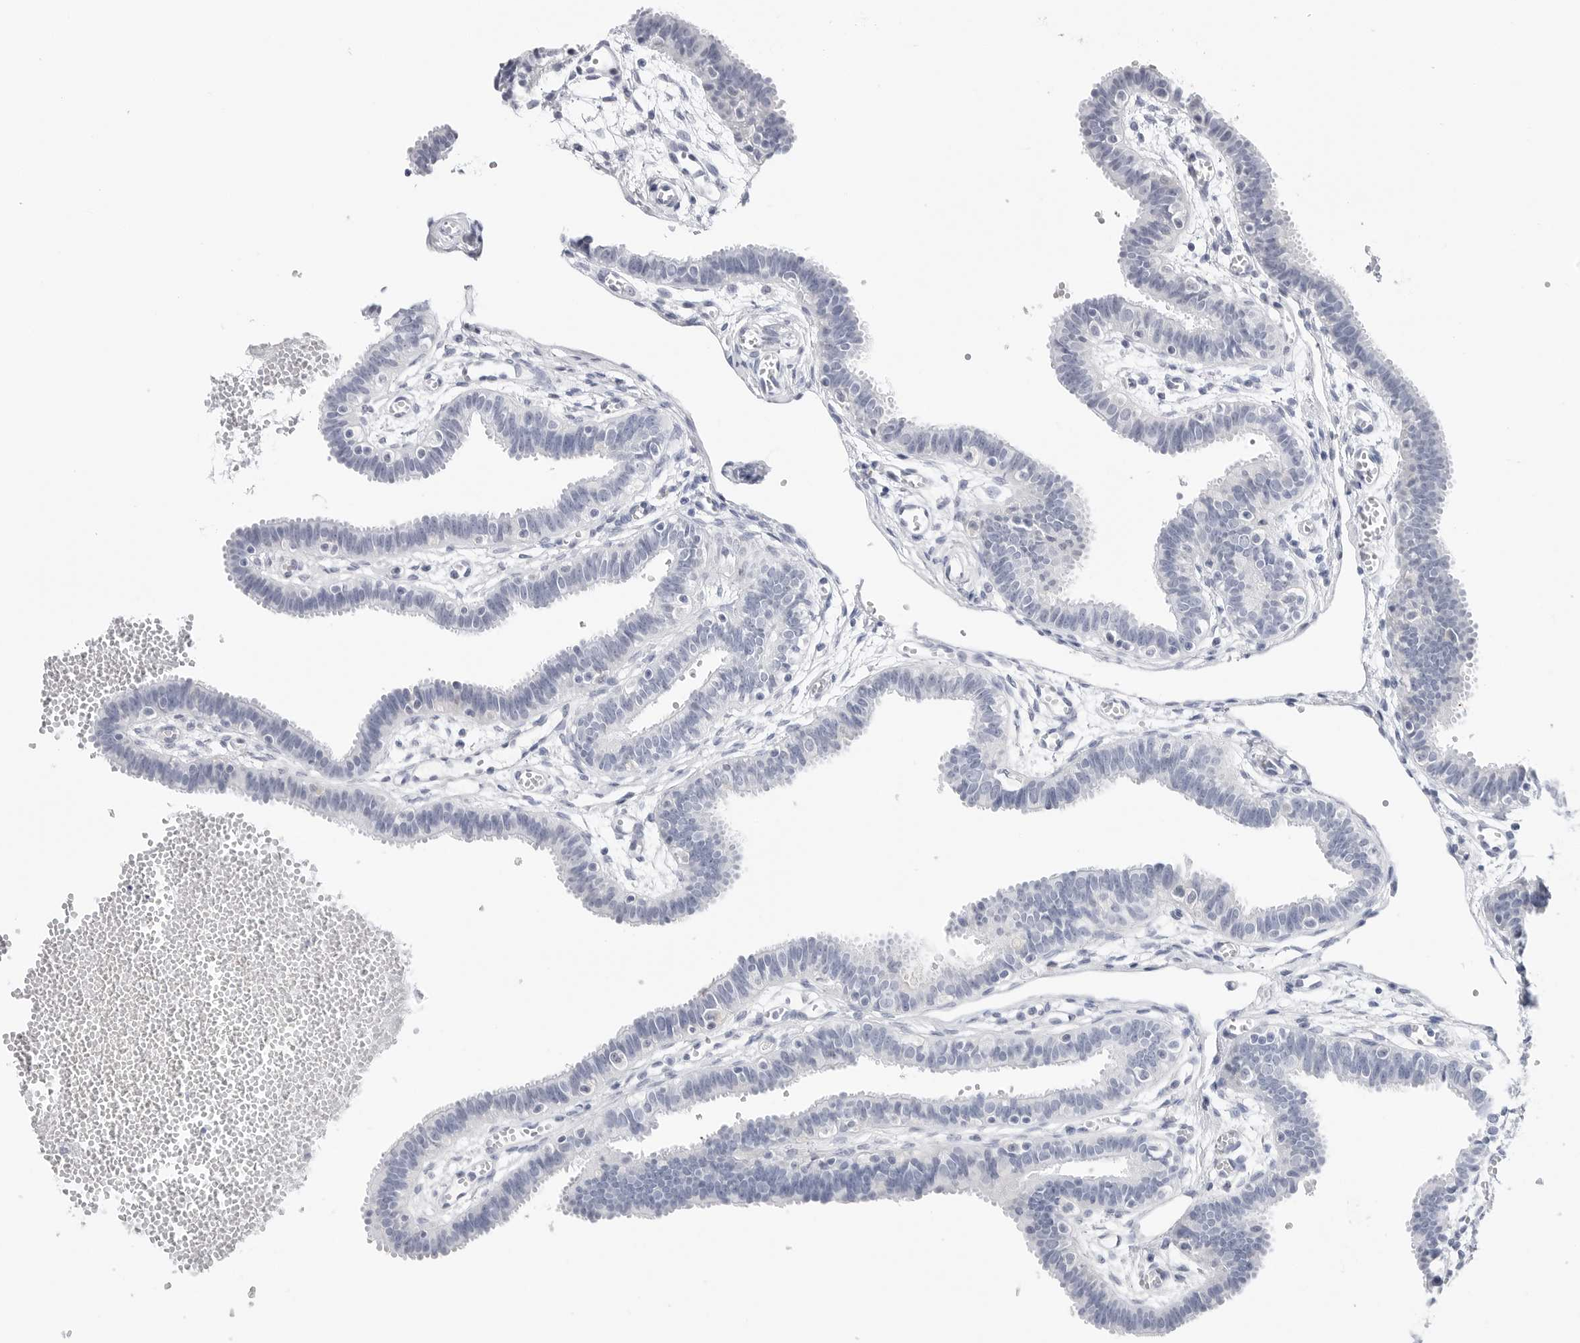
{"staining": {"intensity": "negative", "quantity": "none", "location": "none"}, "tissue": "fallopian tube", "cell_type": "Glandular cells", "image_type": "normal", "snomed": [{"axis": "morphology", "description": "Normal tissue, NOS"}, {"axis": "topography", "description": "Fallopian tube"}, {"axis": "topography", "description": "Placenta"}], "caption": "This image is of unremarkable fallopian tube stained with immunohistochemistry (IHC) to label a protein in brown with the nuclei are counter-stained blue. There is no staining in glandular cells. The staining is performed using DAB brown chromogen with nuclei counter-stained in using hematoxylin.", "gene": "SLC19A1", "patient": {"sex": "female", "age": 32}}